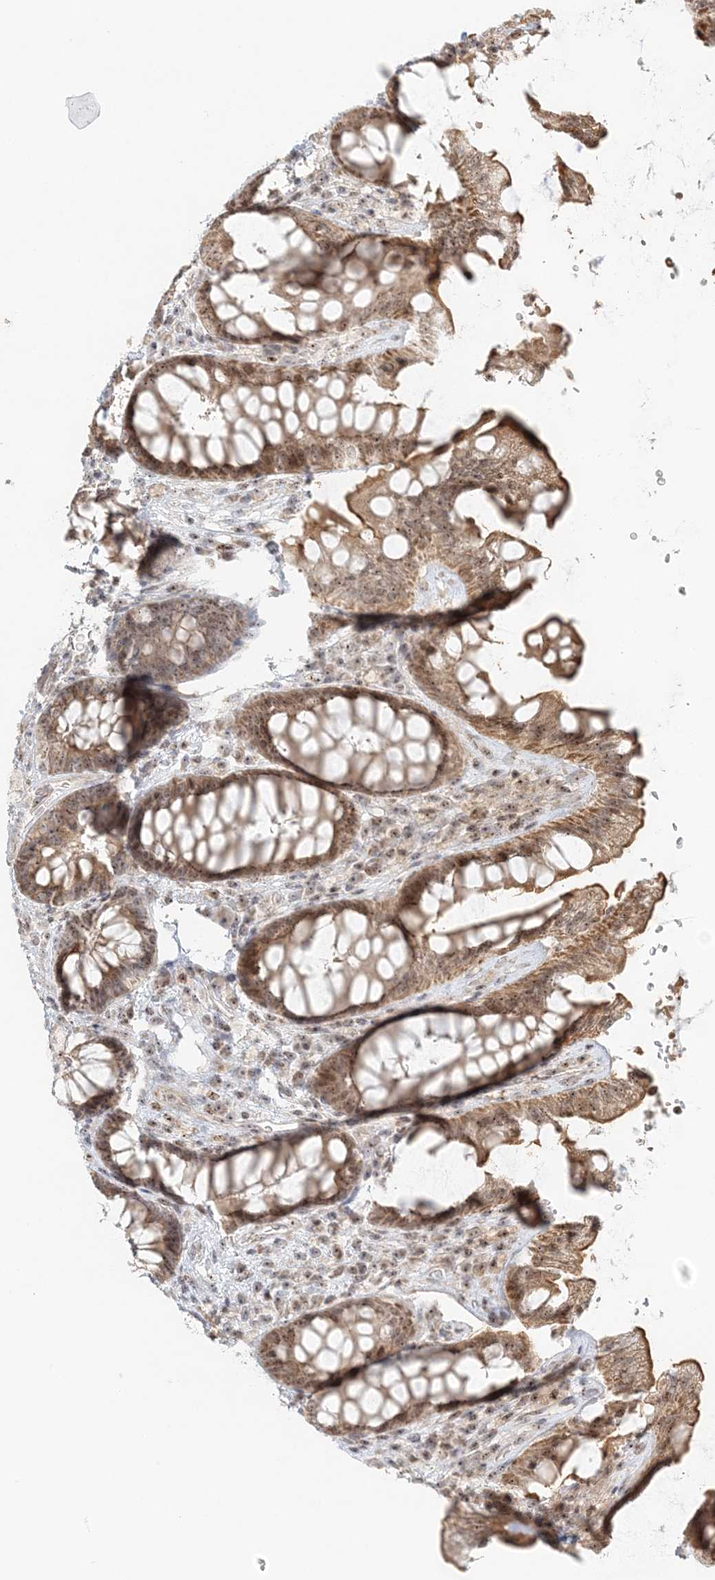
{"staining": {"intensity": "moderate", "quantity": ">75%", "location": "cytoplasmic/membranous,nuclear"}, "tissue": "rectum", "cell_type": "Glandular cells", "image_type": "normal", "snomed": [{"axis": "morphology", "description": "Normal tissue, NOS"}, {"axis": "topography", "description": "Rectum"}], "caption": "Protein analysis of unremarkable rectum reveals moderate cytoplasmic/membranous,nuclear expression in approximately >75% of glandular cells.", "gene": "UBE2F", "patient": {"sex": "female", "age": 46}}